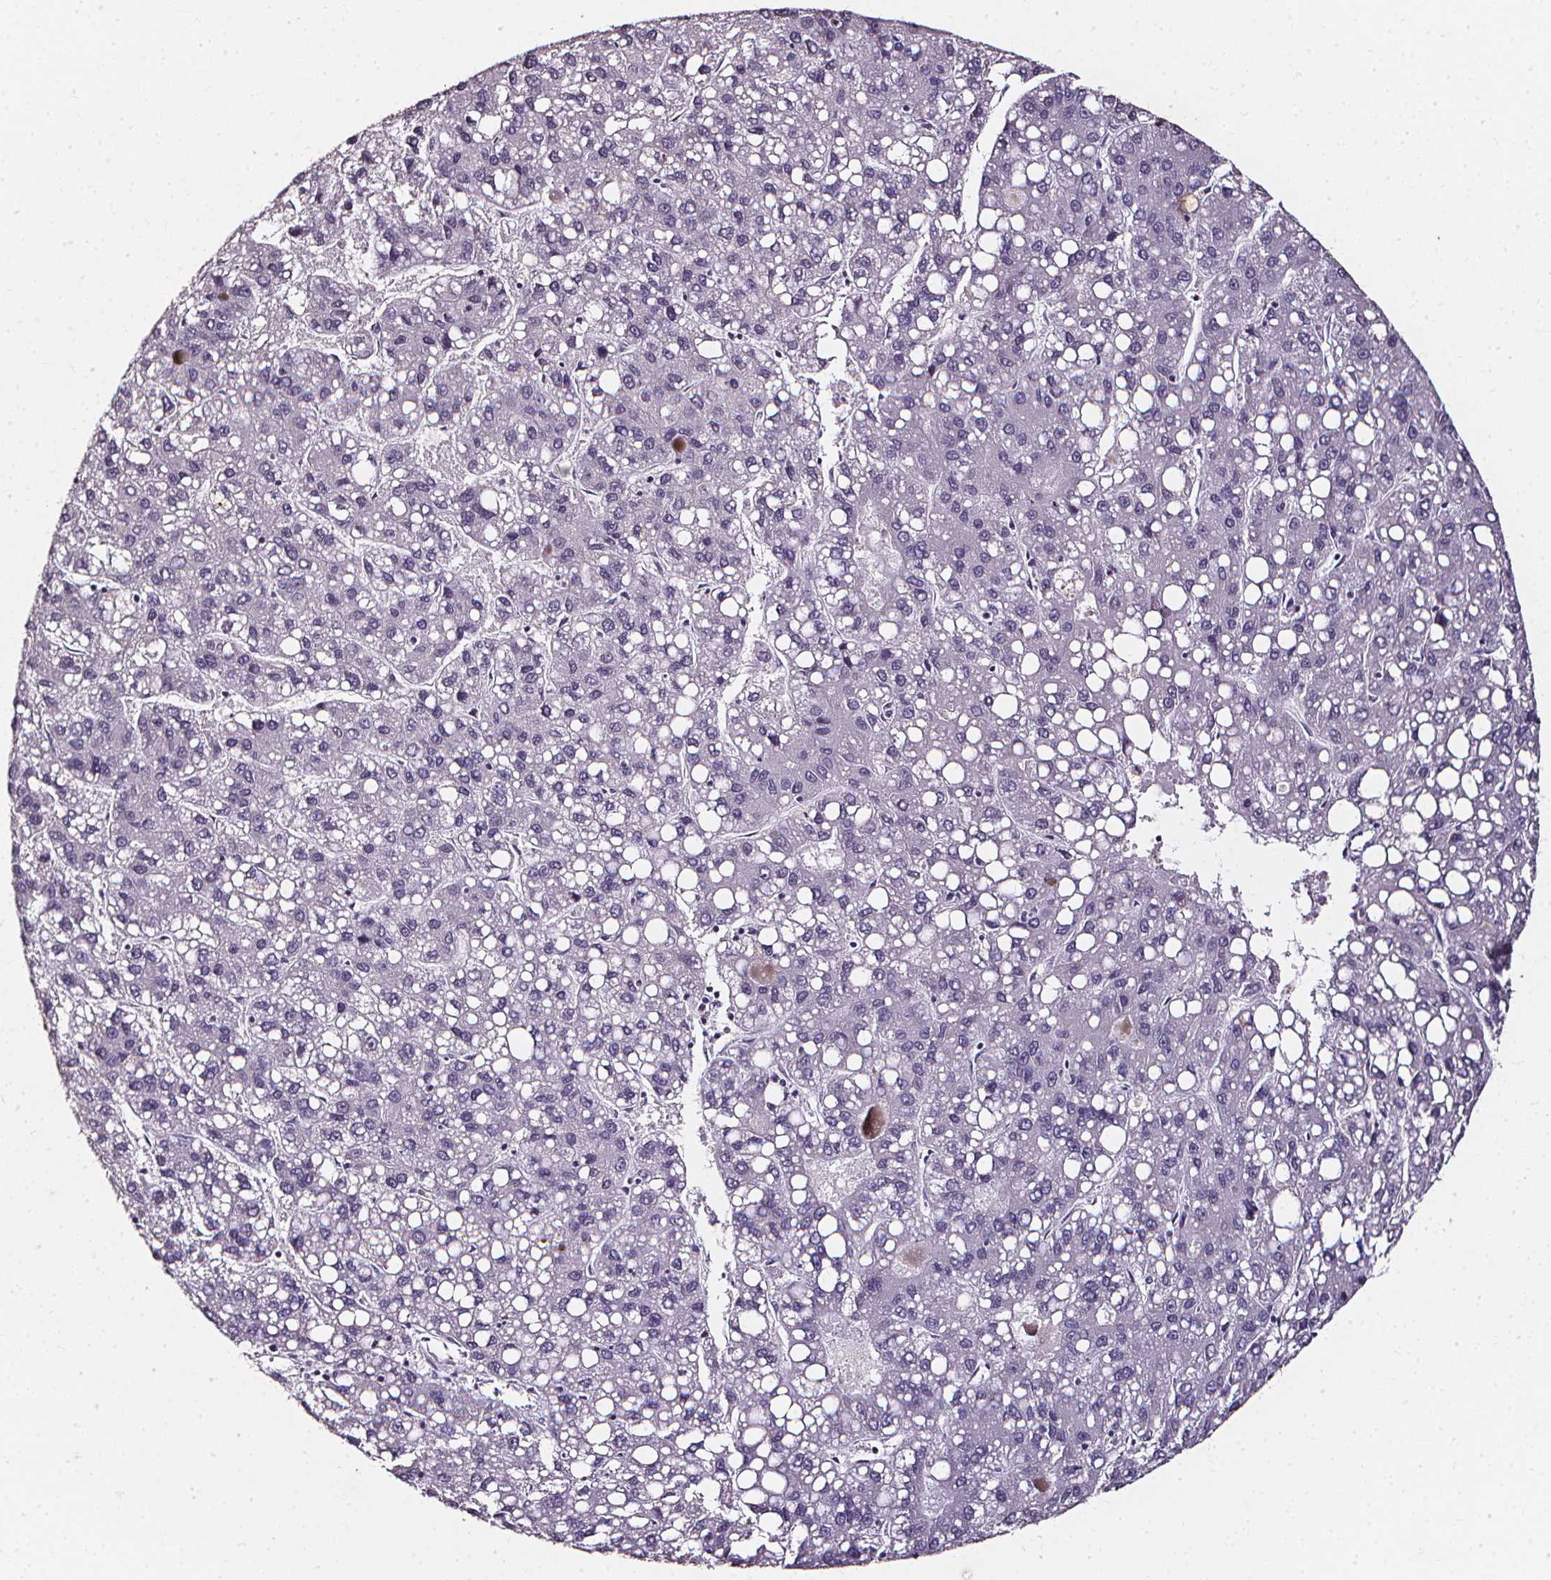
{"staining": {"intensity": "negative", "quantity": "none", "location": "none"}, "tissue": "liver cancer", "cell_type": "Tumor cells", "image_type": "cancer", "snomed": [{"axis": "morphology", "description": "Carcinoma, Hepatocellular, NOS"}, {"axis": "topography", "description": "Liver"}], "caption": "Tumor cells are negative for brown protein staining in liver hepatocellular carcinoma.", "gene": "DEFA5", "patient": {"sex": "female", "age": 82}}